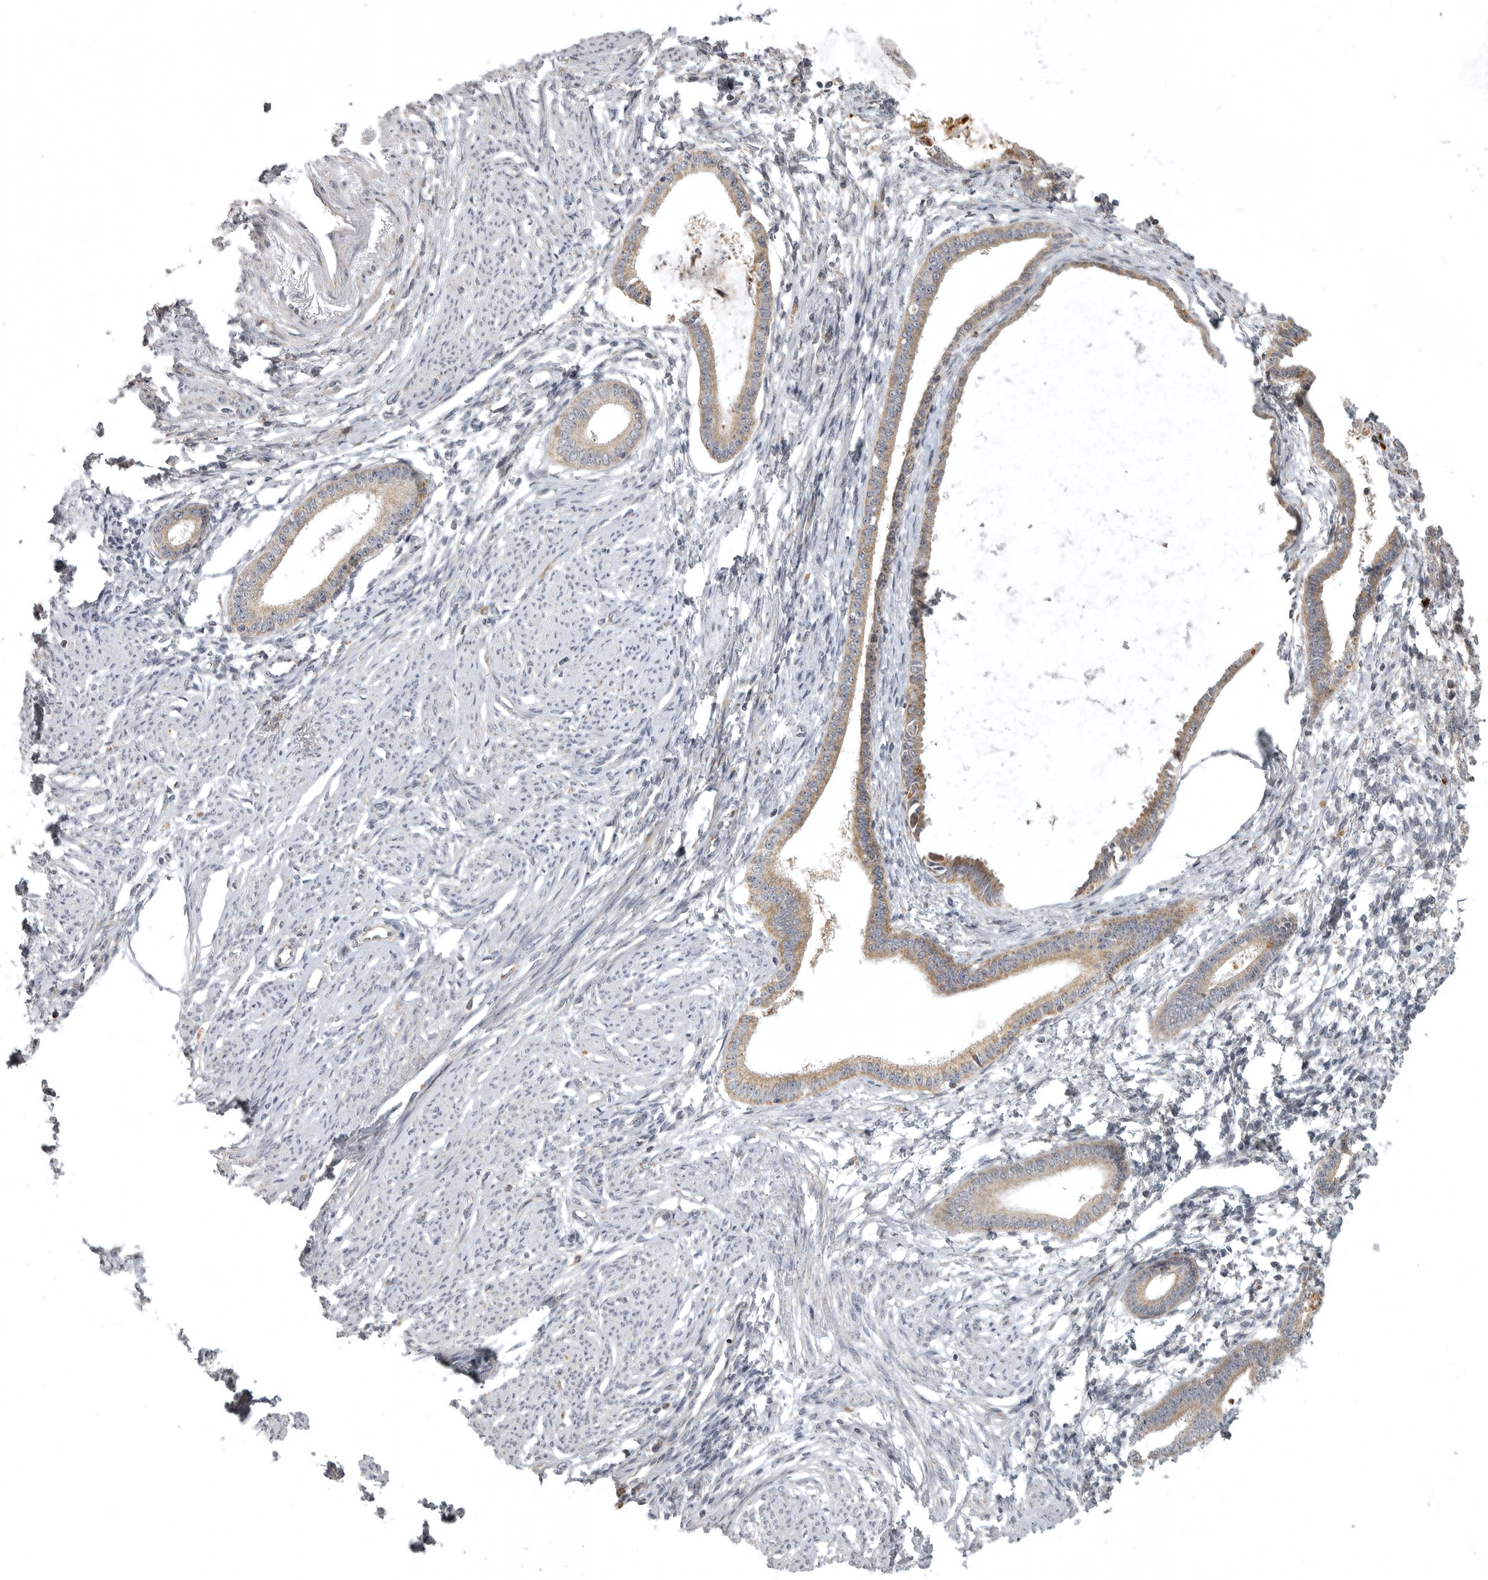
{"staining": {"intensity": "negative", "quantity": "none", "location": "none"}, "tissue": "endometrium", "cell_type": "Cells in endometrial stroma", "image_type": "normal", "snomed": [{"axis": "morphology", "description": "Normal tissue, NOS"}, {"axis": "topography", "description": "Endometrium"}], "caption": "Immunohistochemistry of normal endometrium exhibits no expression in cells in endometrial stroma.", "gene": "POLE2", "patient": {"sex": "female", "age": 56}}